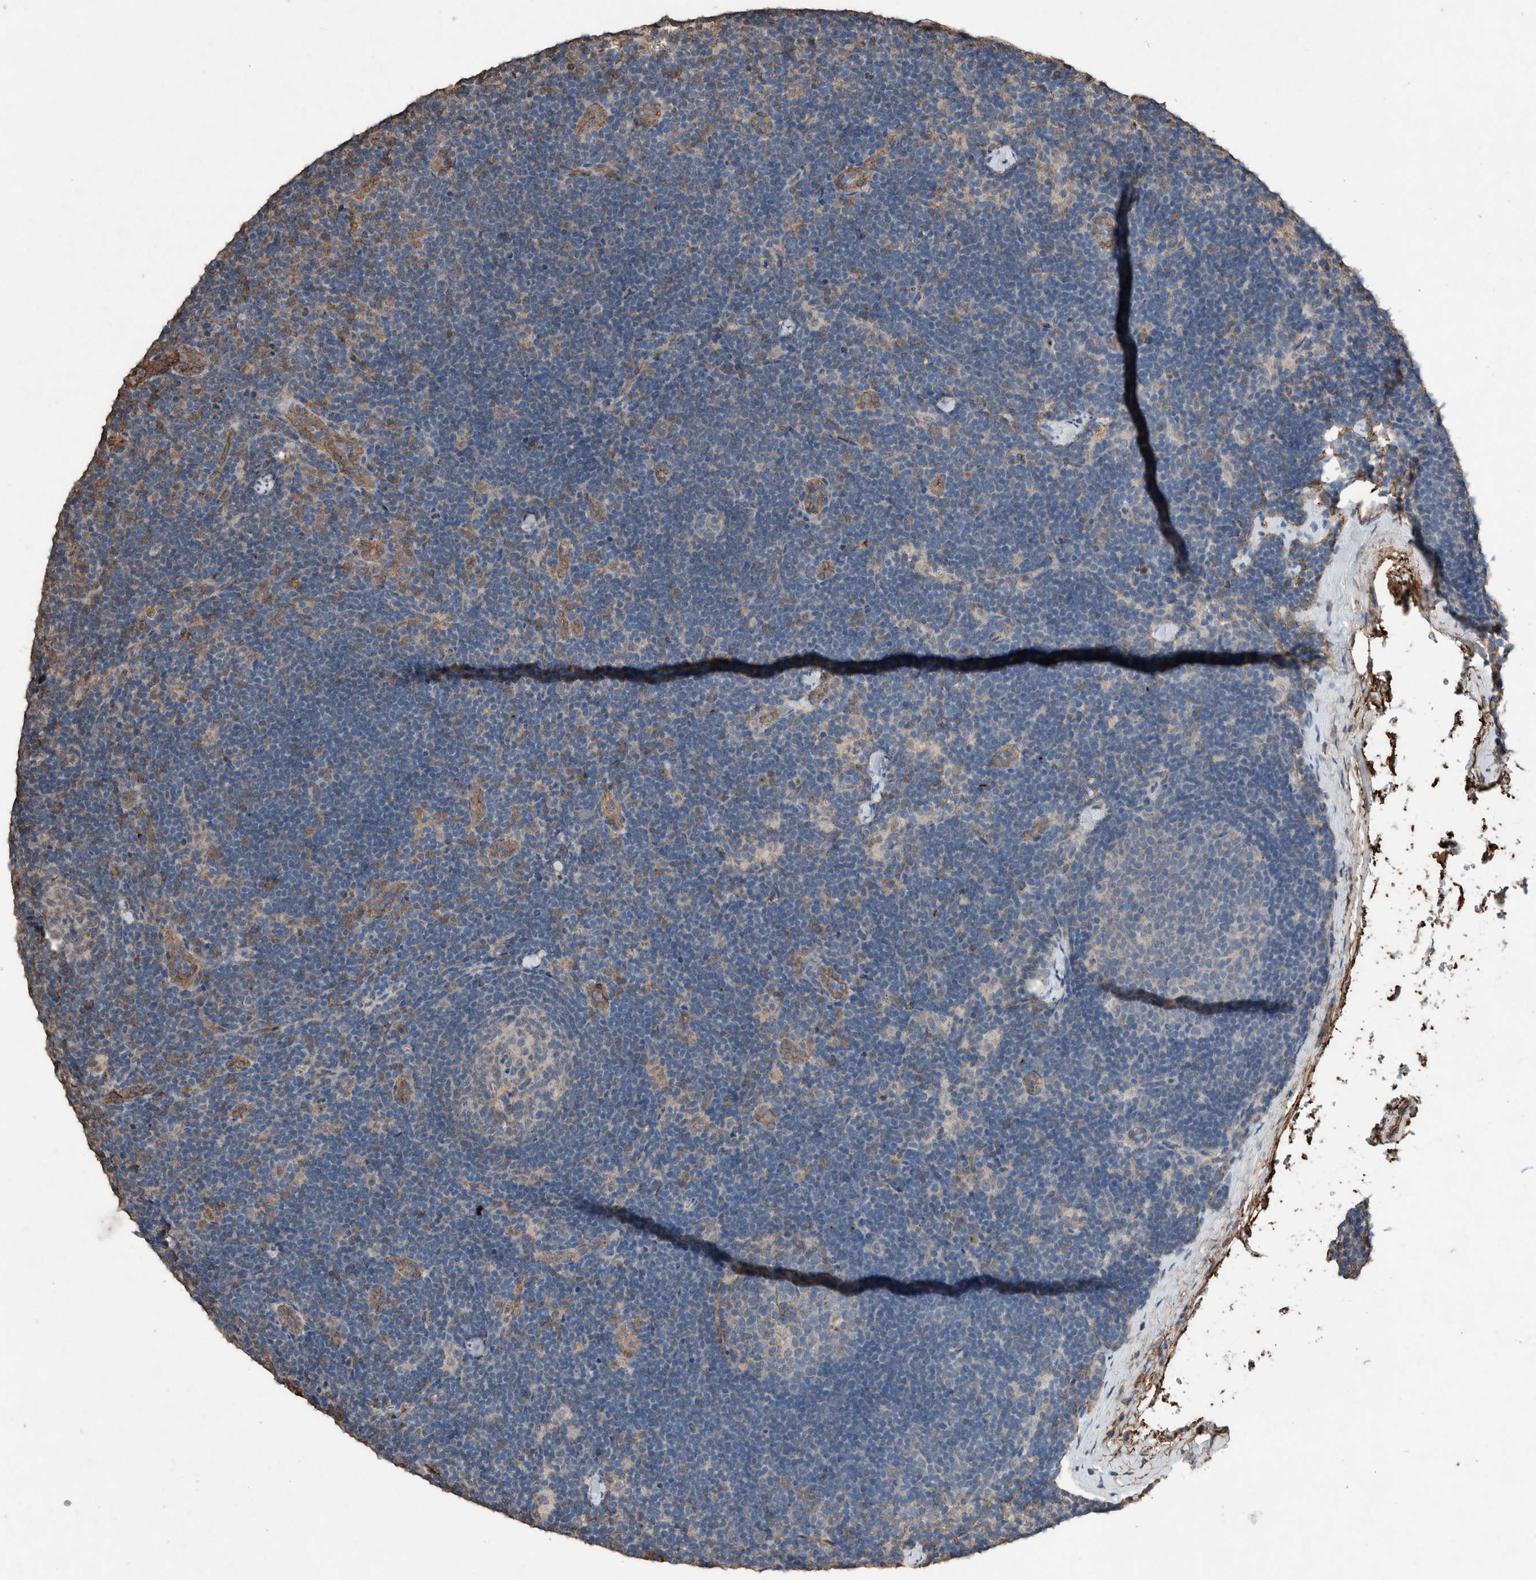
{"staining": {"intensity": "negative", "quantity": "none", "location": "none"}, "tissue": "lymph node", "cell_type": "Germinal center cells", "image_type": "normal", "snomed": [{"axis": "morphology", "description": "Normal tissue, NOS"}, {"axis": "topography", "description": "Lymph node"}], "caption": "The histopathology image demonstrates no staining of germinal center cells in normal lymph node.", "gene": "S100A10", "patient": {"sex": "female", "age": 22}}